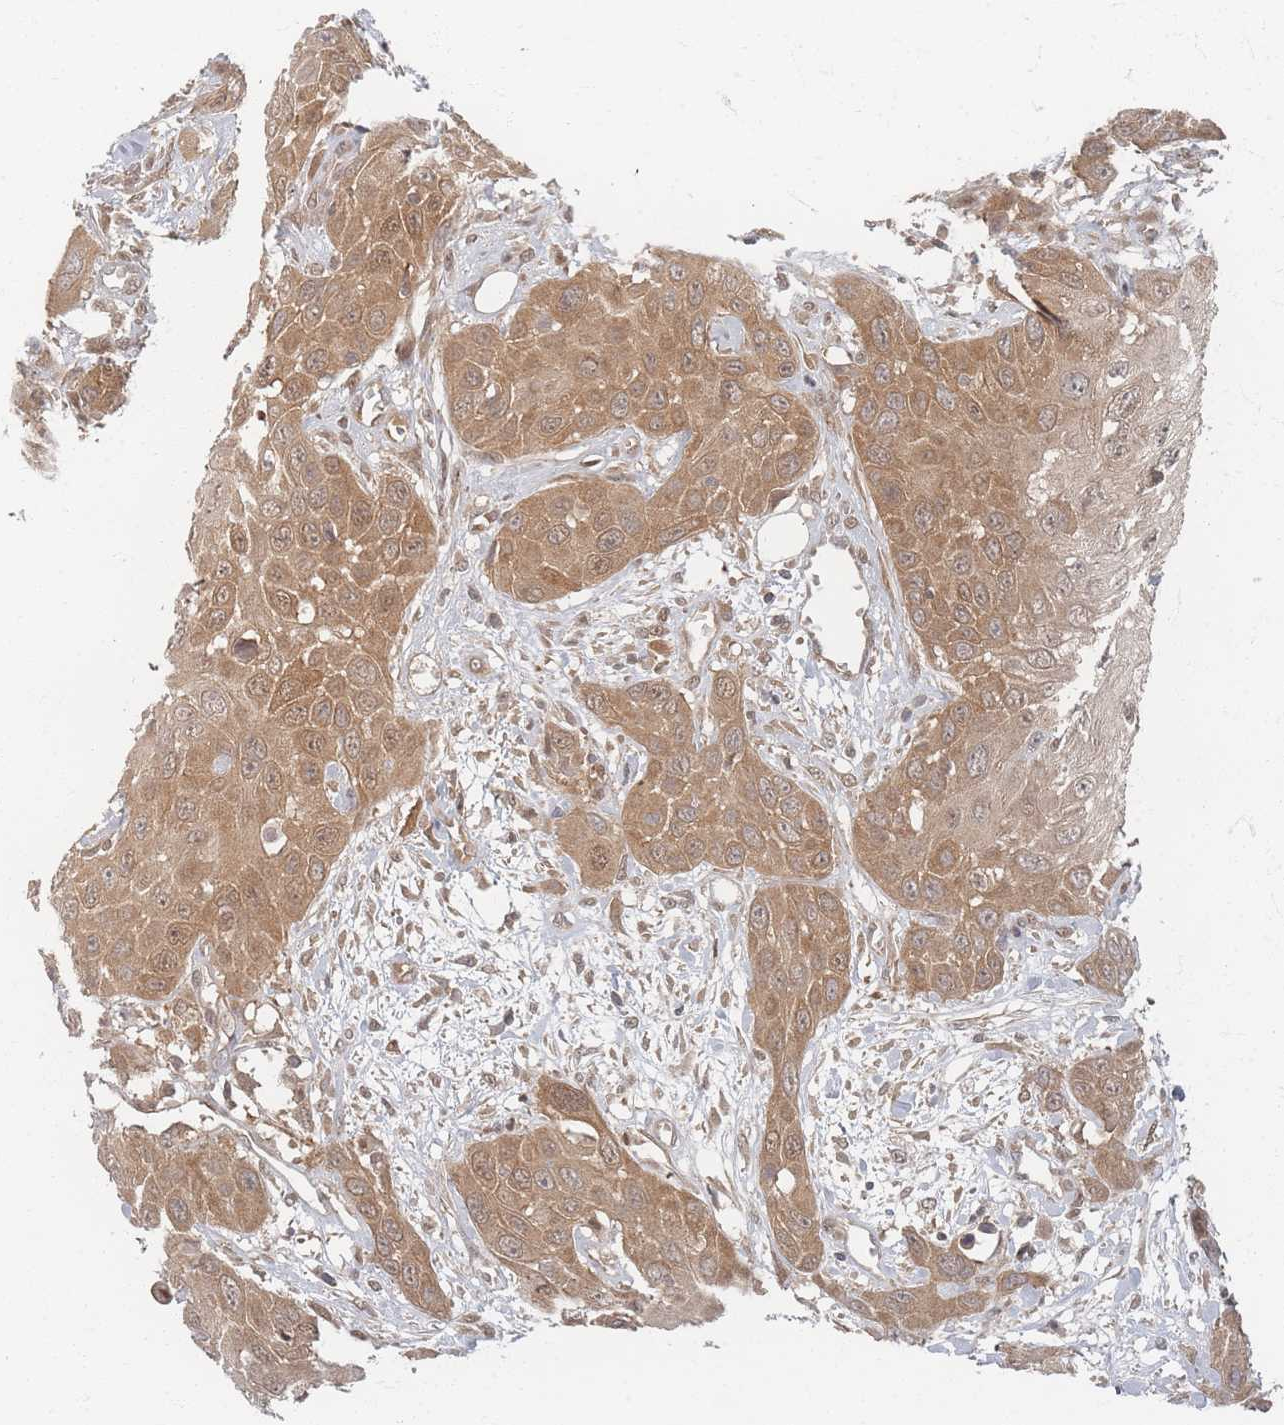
{"staining": {"intensity": "moderate", "quantity": ">75%", "location": "cytoplasmic/membranous"}, "tissue": "head and neck cancer", "cell_type": "Tumor cells", "image_type": "cancer", "snomed": [{"axis": "morphology", "description": "Squamous cell carcinoma, NOS"}, {"axis": "topography", "description": "Head-Neck"}], "caption": "Protein analysis of head and neck cancer (squamous cell carcinoma) tissue demonstrates moderate cytoplasmic/membranous expression in about >75% of tumor cells.", "gene": "PSMD9", "patient": {"sex": "male", "age": 81}}